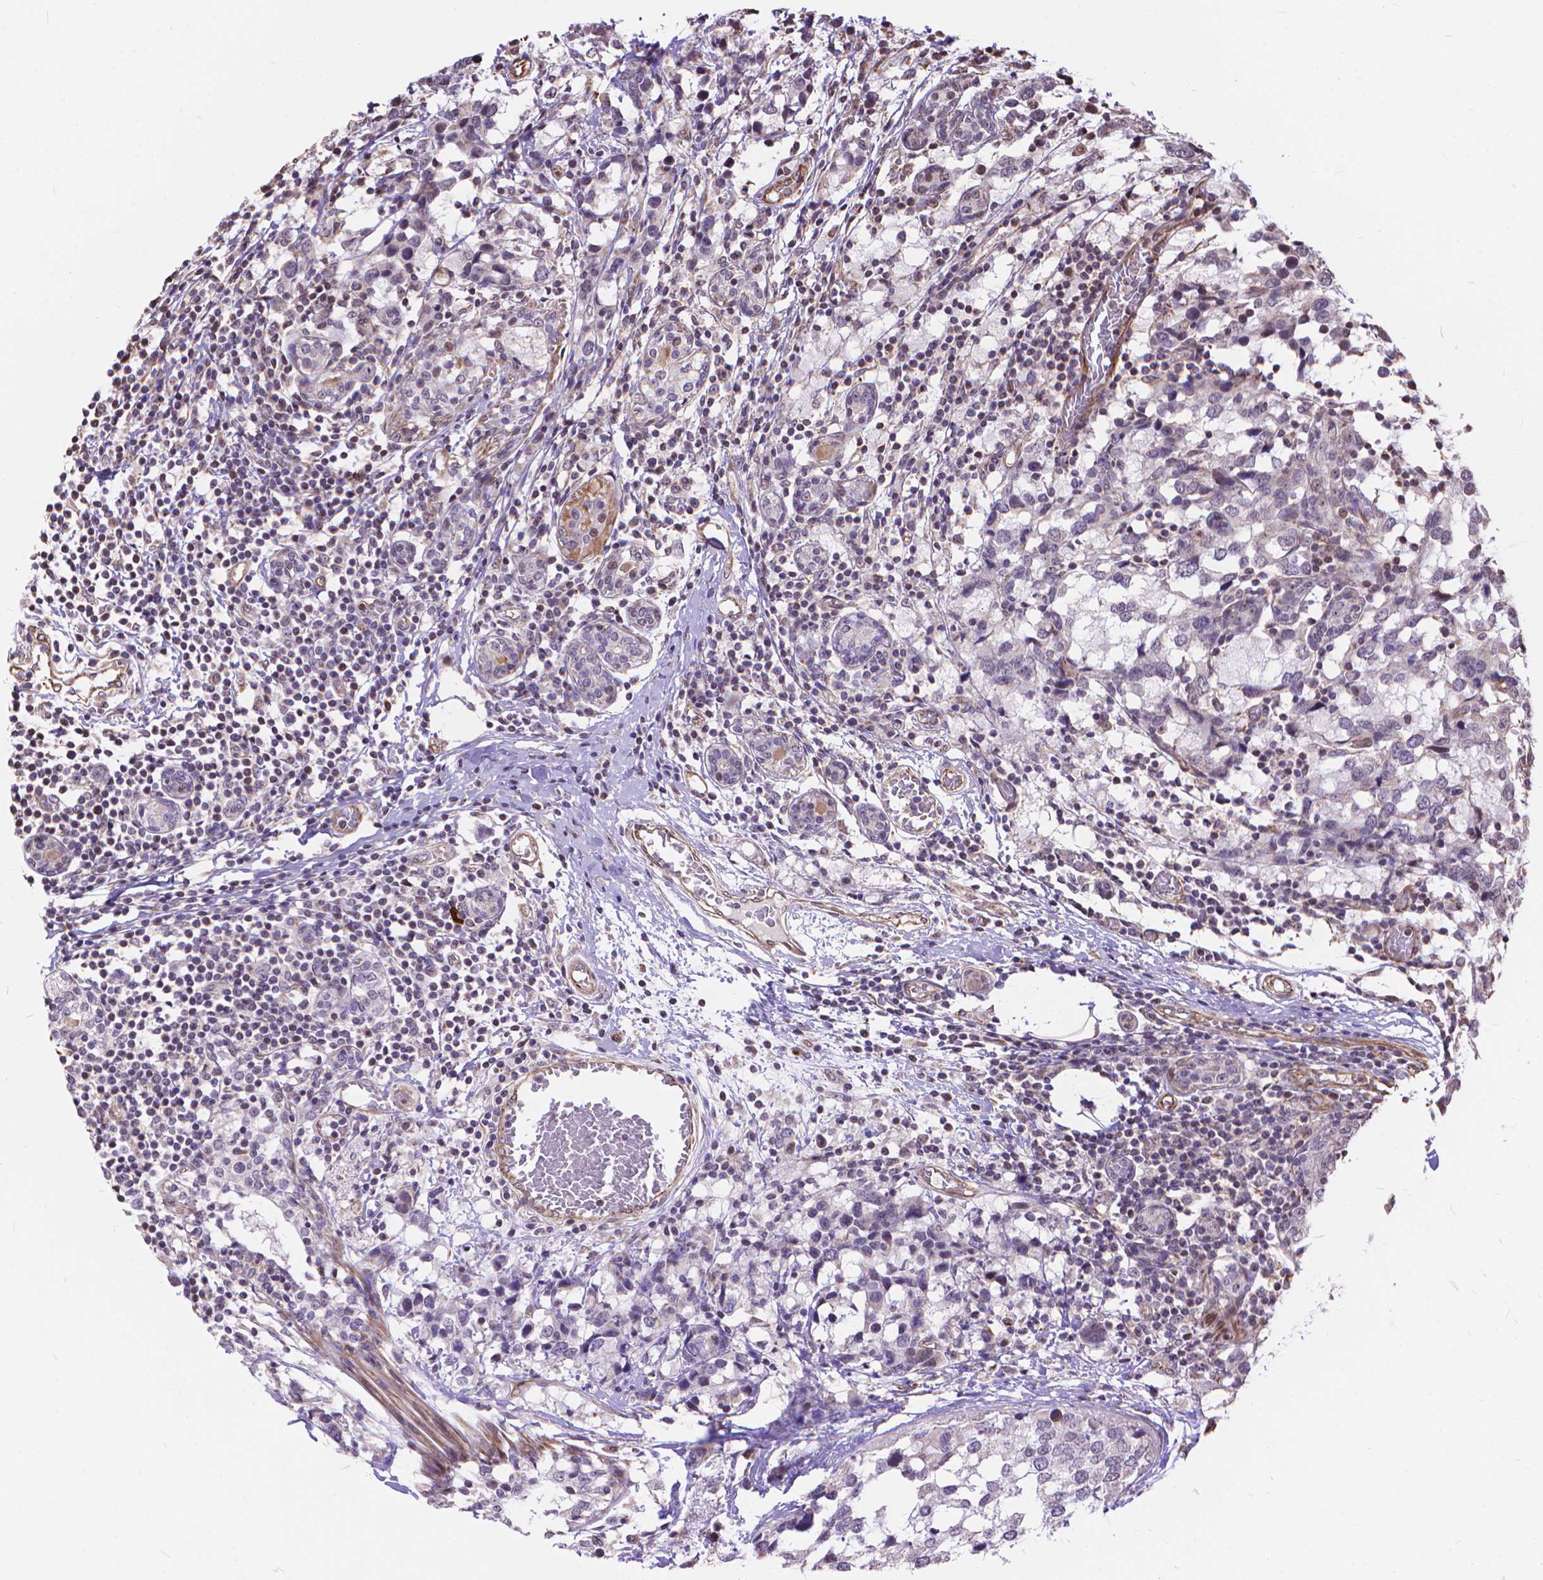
{"staining": {"intensity": "negative", "quantity": "none", "location": "none"}, "tissue": "breast cancer", "cell_type": "Tumor cells", "image_type": "cancer", "snomed": [{"axis": "morphology", "description": "Lobular carcinoma"}, {"axis": "topography", "description": "Breast"}], "caption": "Immunohistochemistry photomicrograph of breast cancer (lobular carcinoma) stained for a protein (brown), which reveals no expression in tumor cells.", "gene": "TMEM135", "patient": {"sex": "female", "age": 59}}